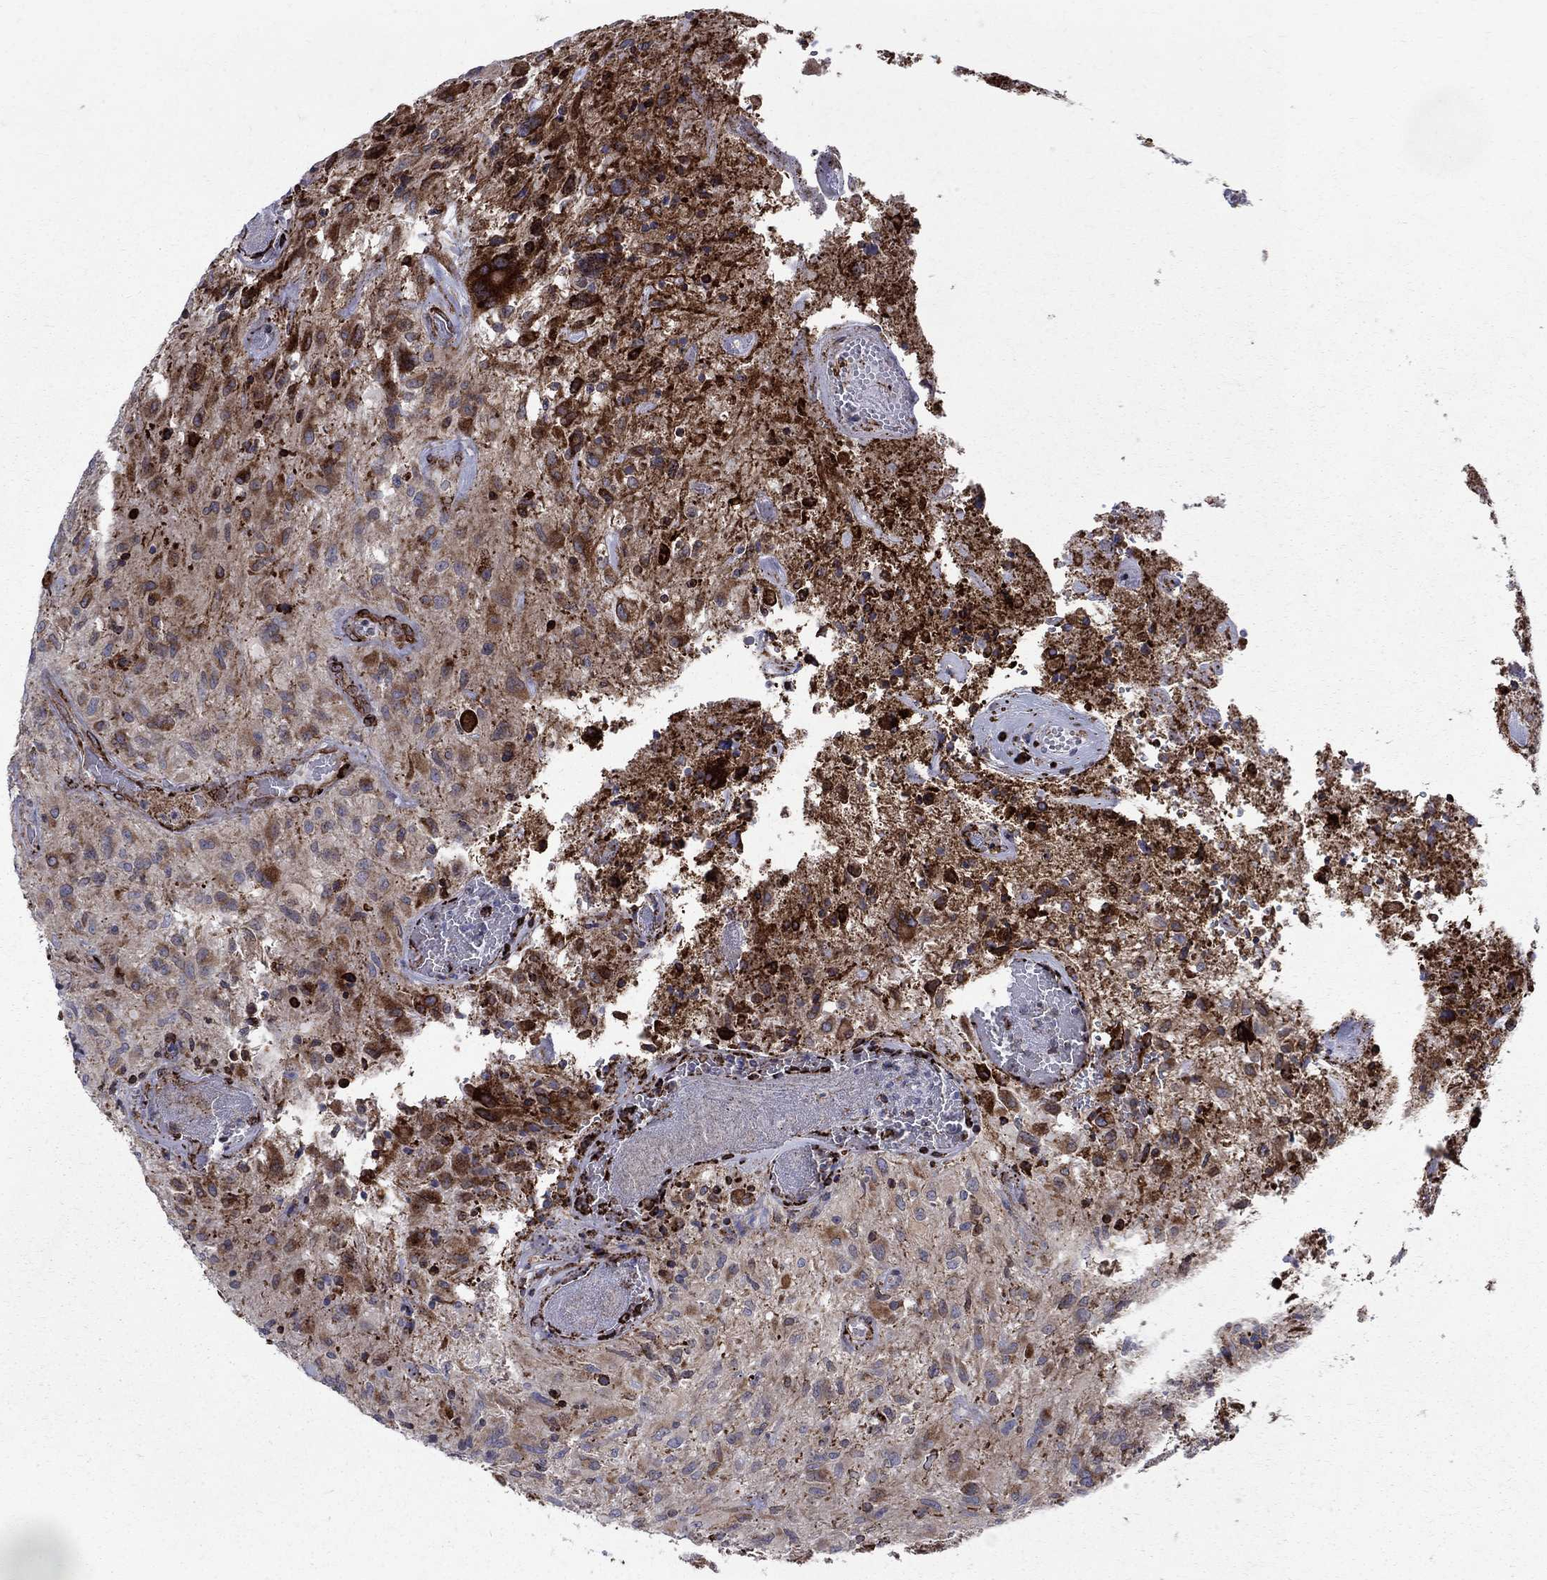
{"staining": {"intensity": "strong", "quantity": "25%-75%", "location": "cytoplasmic/membranous"}, "tissue": "glioma", "cell_type": "Tumor cells", "image_type": "cancer", "snomed": [{"axis": "morphology", "description": "Glioma, malignant, NOS"}, {"axis": "morphology", "description": "Glioma, malignant, High grade"}, {"axis": "topography", "description": "Brain"}], "caption": "Malignant glioma tissue demonstrates strong cytoplasmic/membranous staining in approximately 25%-75% of tumor cells, visualized by immunohistochemistry.", "gene": "CAB39L", "patient": {"sex": "female", "age": 71}}